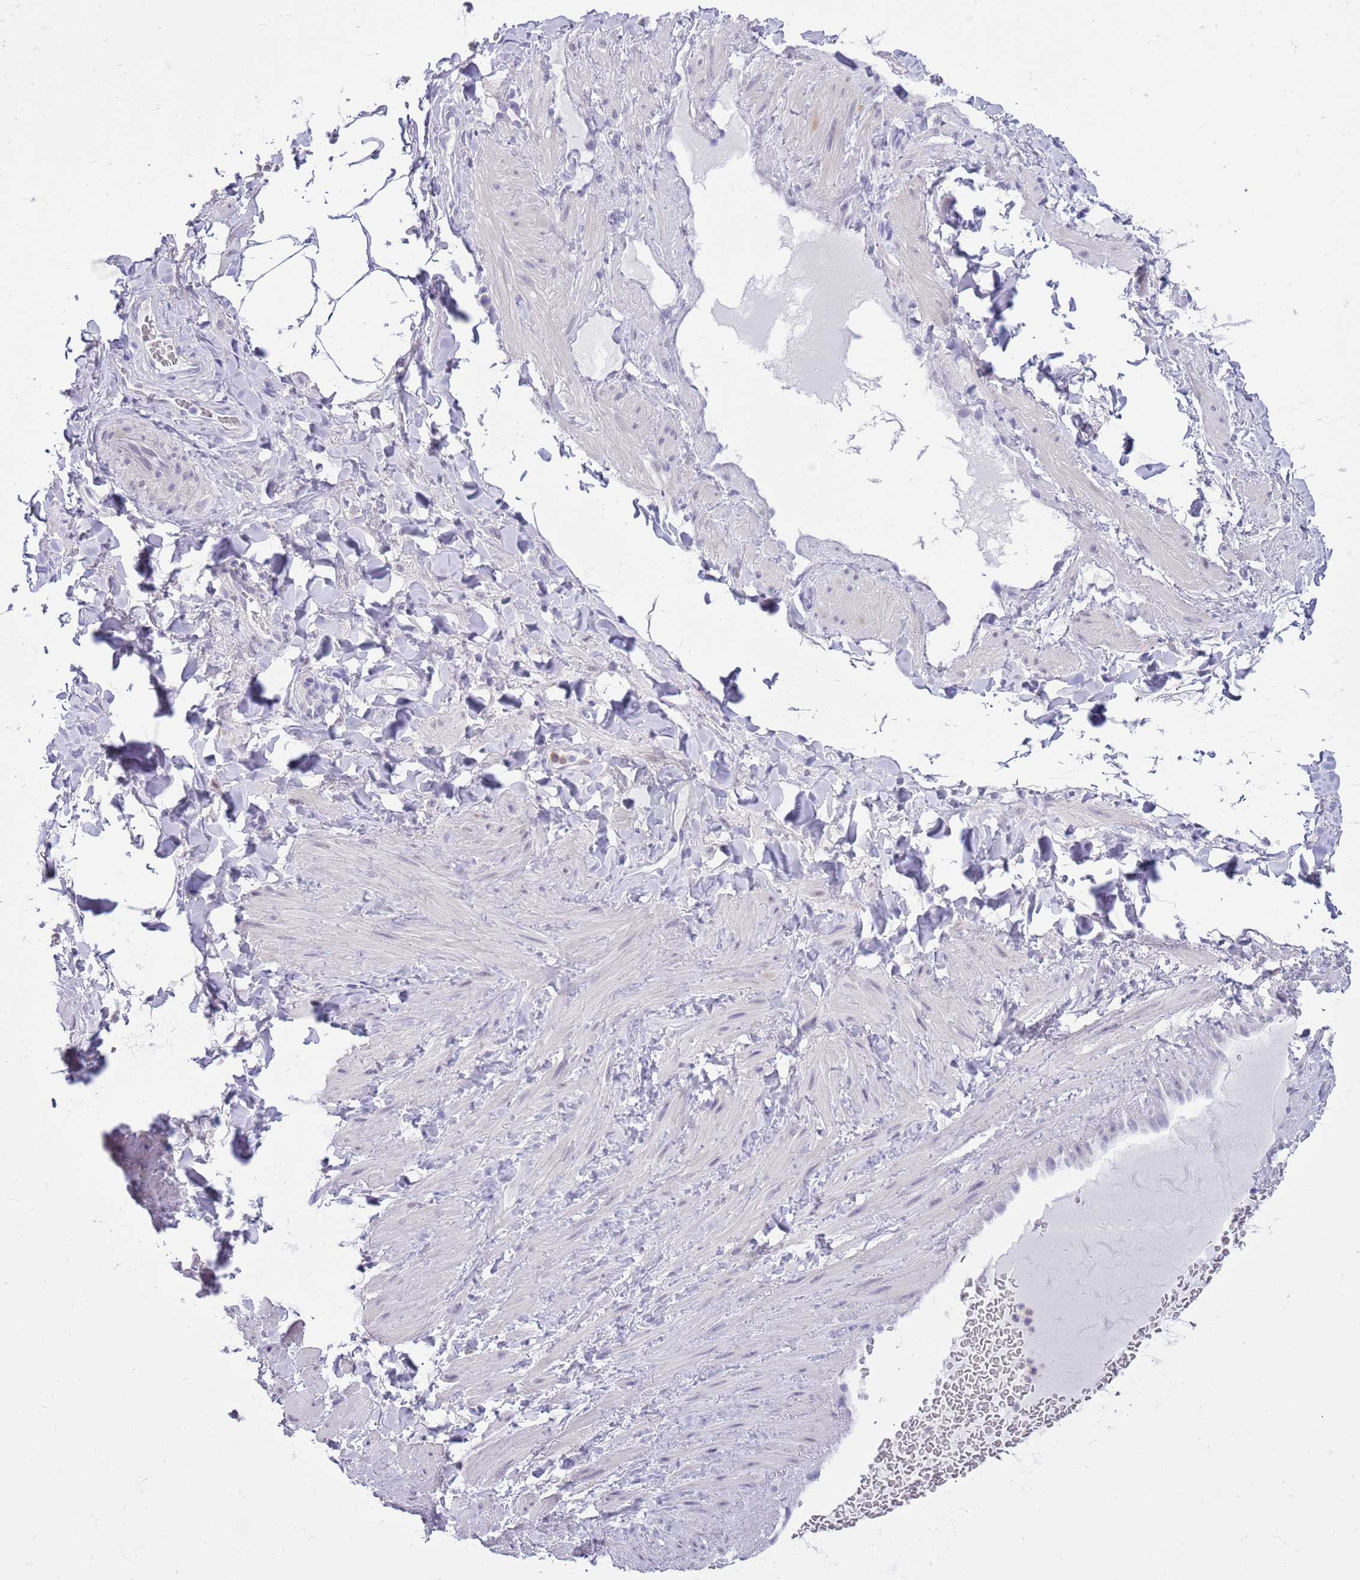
{"staining": {"intensity": "negative", "quantity": "none", "location": "none"}, "tissue": "adipose tissue", "cell_type": "Adipocytes", "image_type": "normal", "snomed": [{"axis": "morphology", "description": "Normal tissue, NOS"}, {"axis": "topography", "description": "Soft tissue"}, {"axis": "topography", "description": "Vascular tissue"}], "caption": "High power microscopy histopathology image of an immunohistochemistry (IHC) photomicrograph of unremarkable adipose tissue, revealing no significant expression in adipocytes.", "gene": "PPP1R17", "patient": {"sex": "male", "age": 54}}